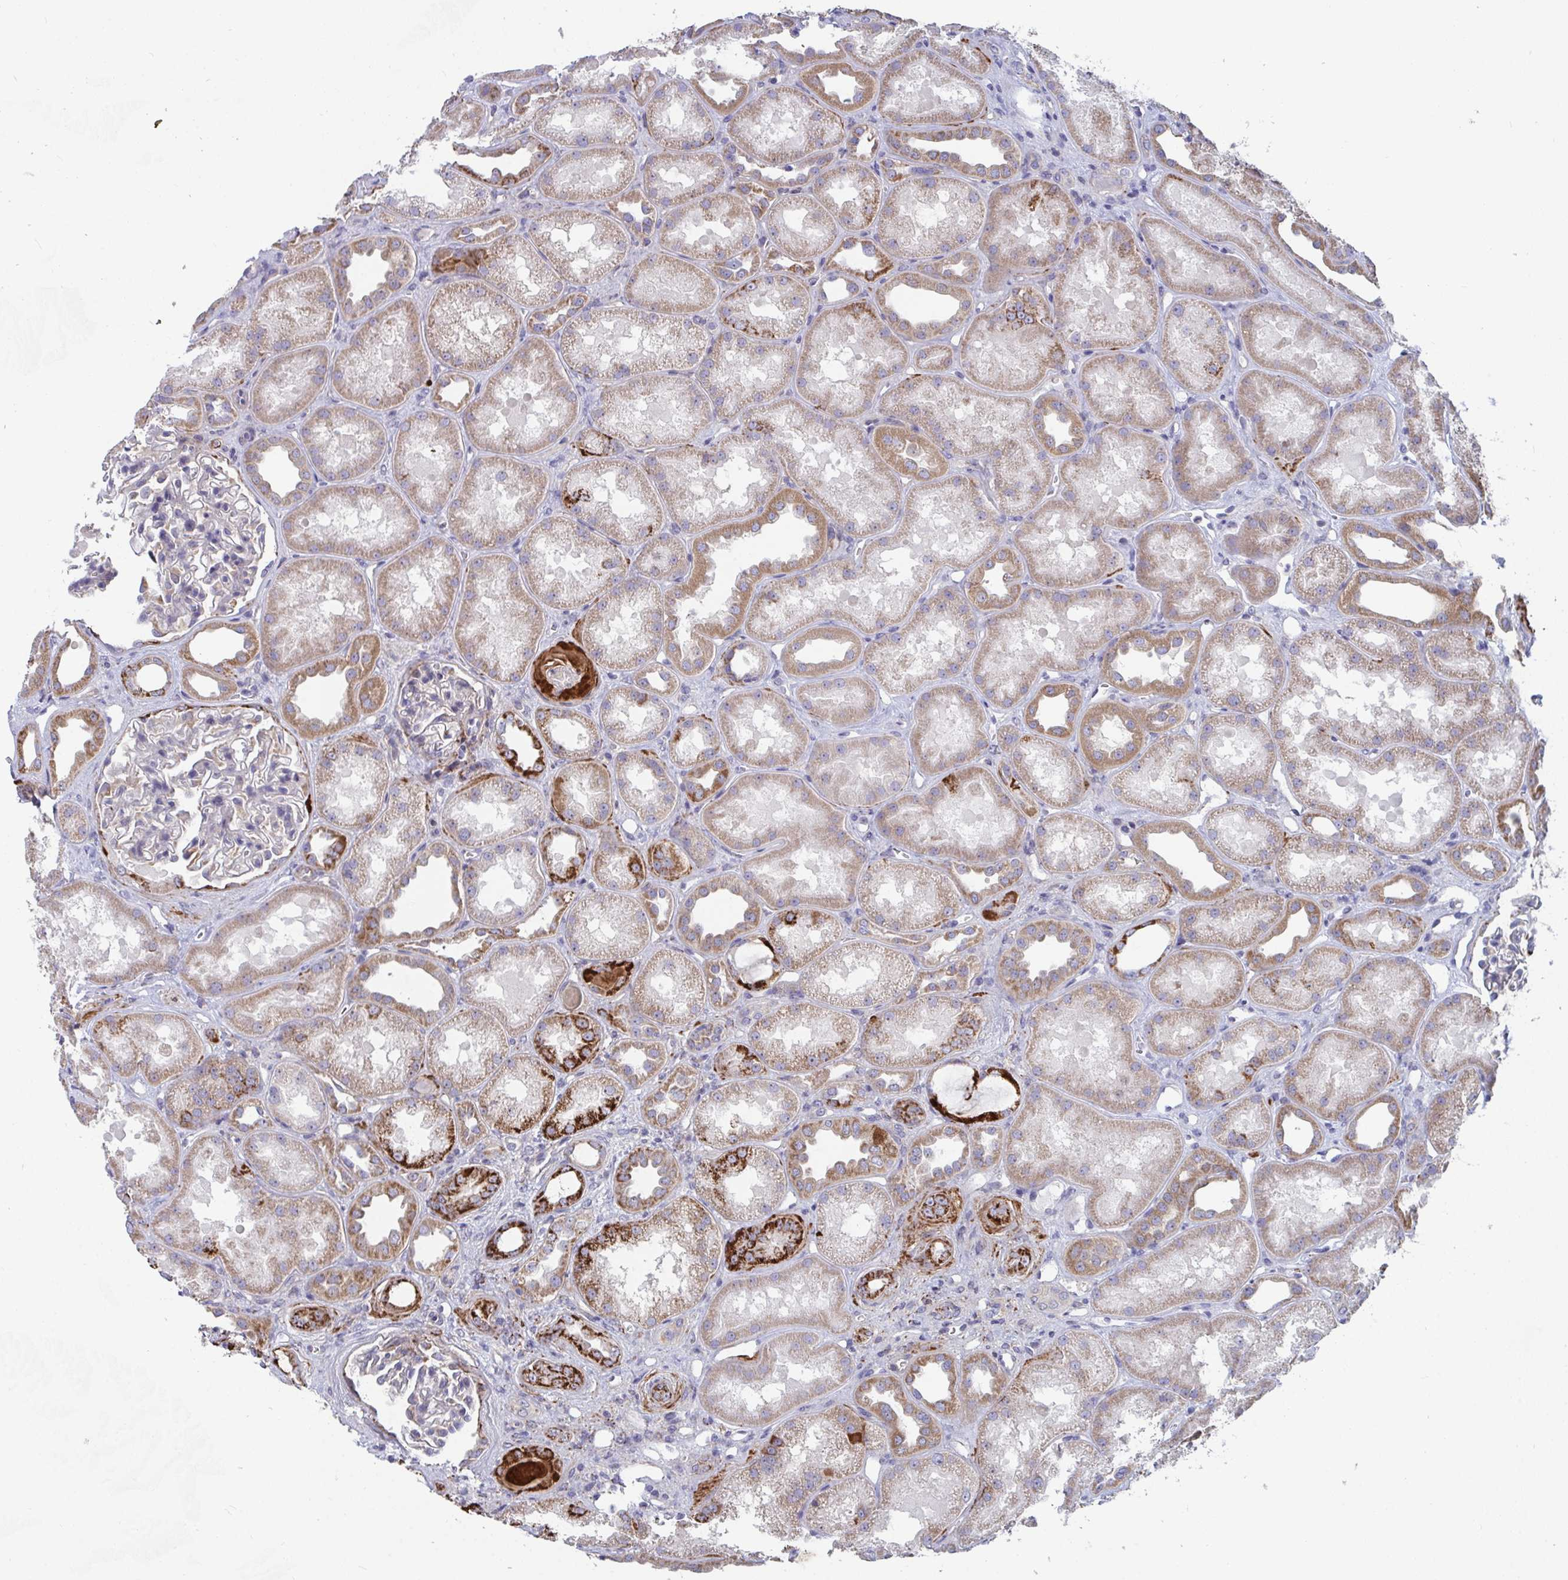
{"staining": {"intensity": "strong", "quantity": "<25%", "location": "cytoplasmic/membranous"}, "tissue": "kidney", "cell_type": "Cells in glomeruli", "image_type": "normal", "snomed": [{"axis": "morphology", "description": "Normal tissue, NOS"}, {"axis": "topography", "description": "Kidney"}], "caption": "This micrograph demonstrates immunohistochemistry staining of normal human kidney, with medium strong cytoplasmic/membranous expression in approximately <25% of cells in glomeruli.", "gene": "FAM156A", "patient": {"sex": "male", "age": 61}}